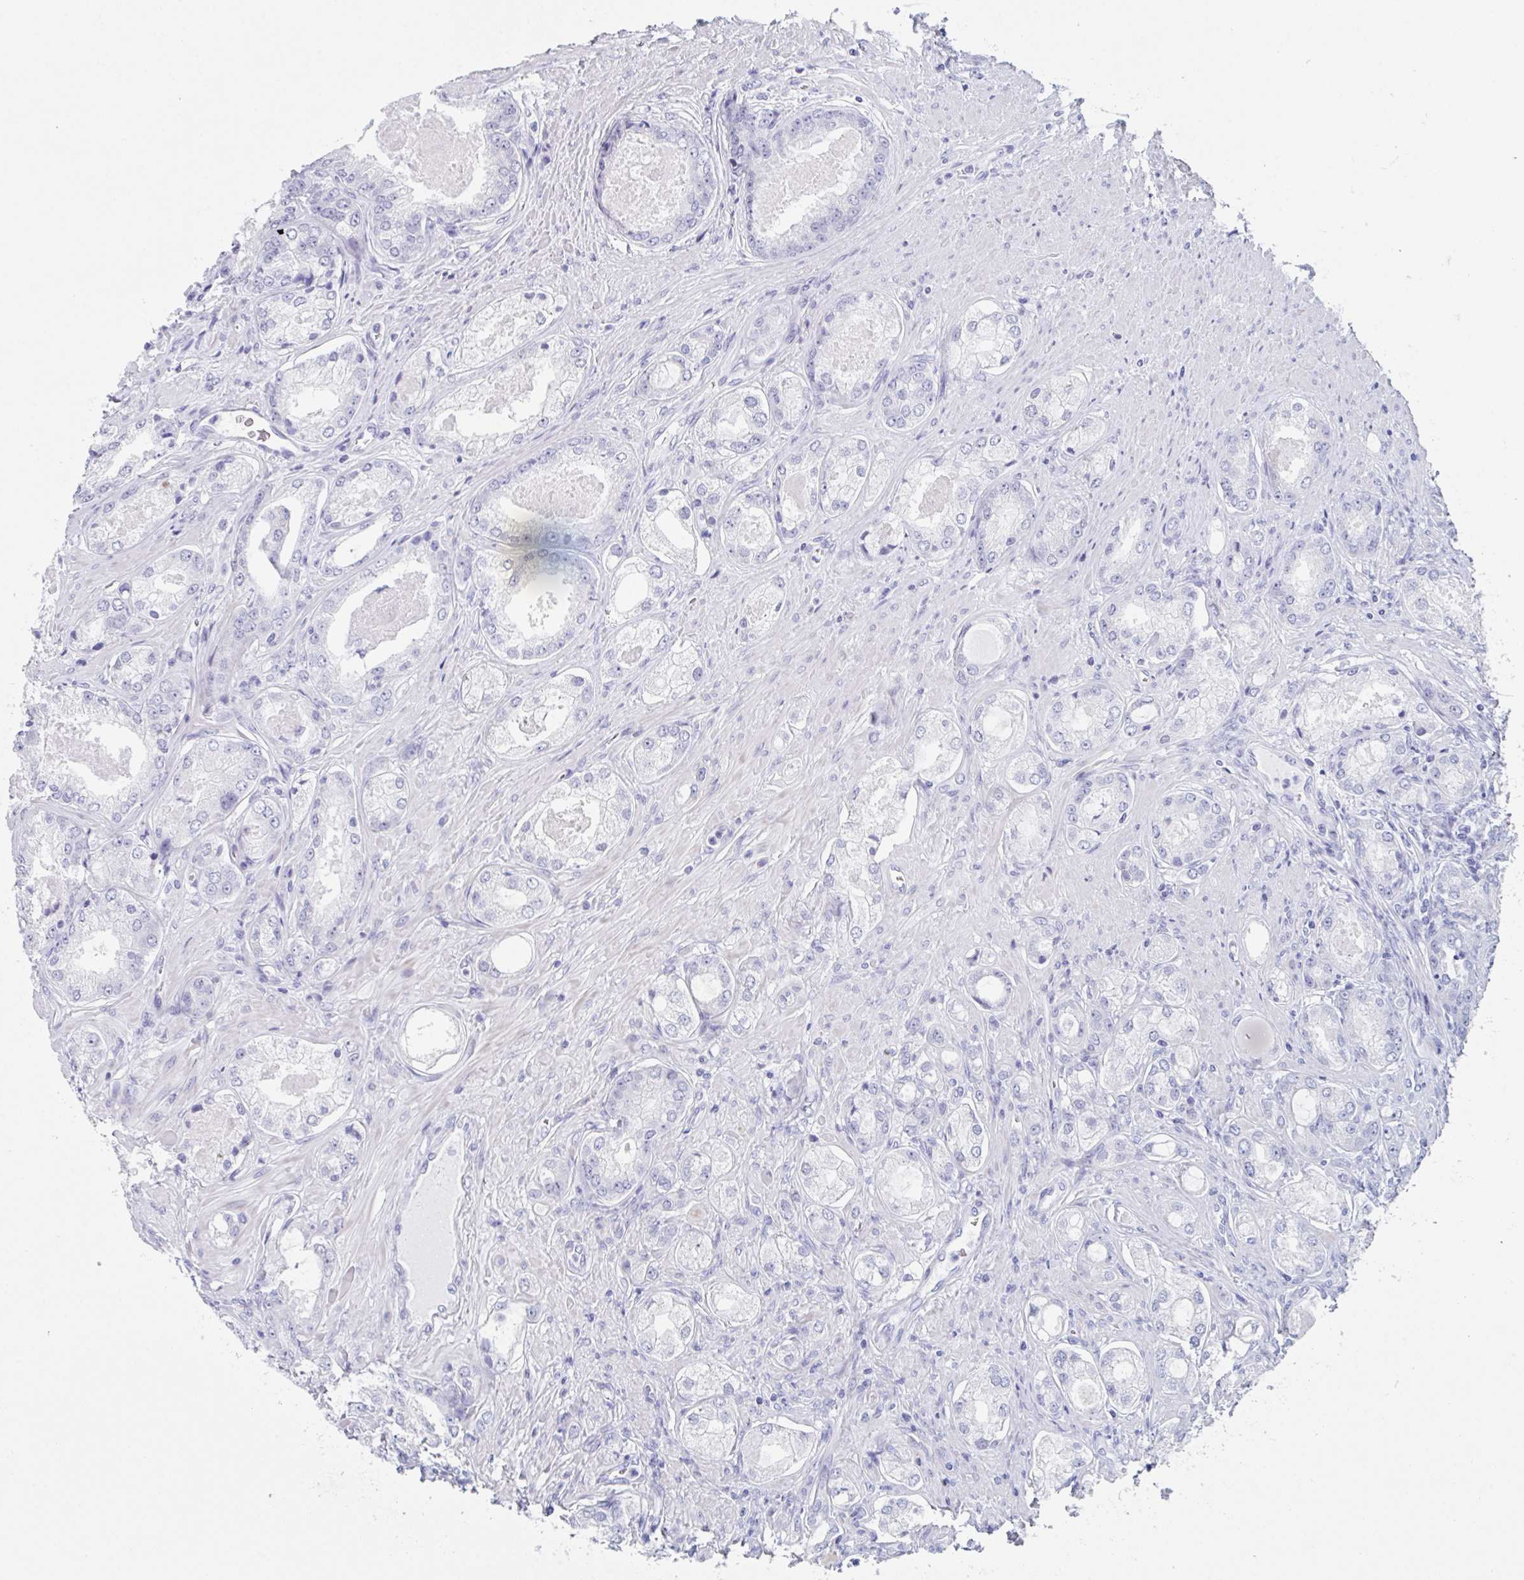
{"staining": {"intensity": "negative", "quantity": "none", "location": "none"}, "tissue": "prostate cancer", "cell_type": "Tumor cells", "image_type": "cancer", "snomed": [{"axis": "morphology", "description": "Adenocarcinoma, Low grade"}, {"axis": "topography", "description": "Prostate"}], "caption": "Immunohistochemical staining of prostate cancer shows no significant expression in tumor cells.", "gene": "ZPBP", "patient": {"sex": "male", "age": 68}}